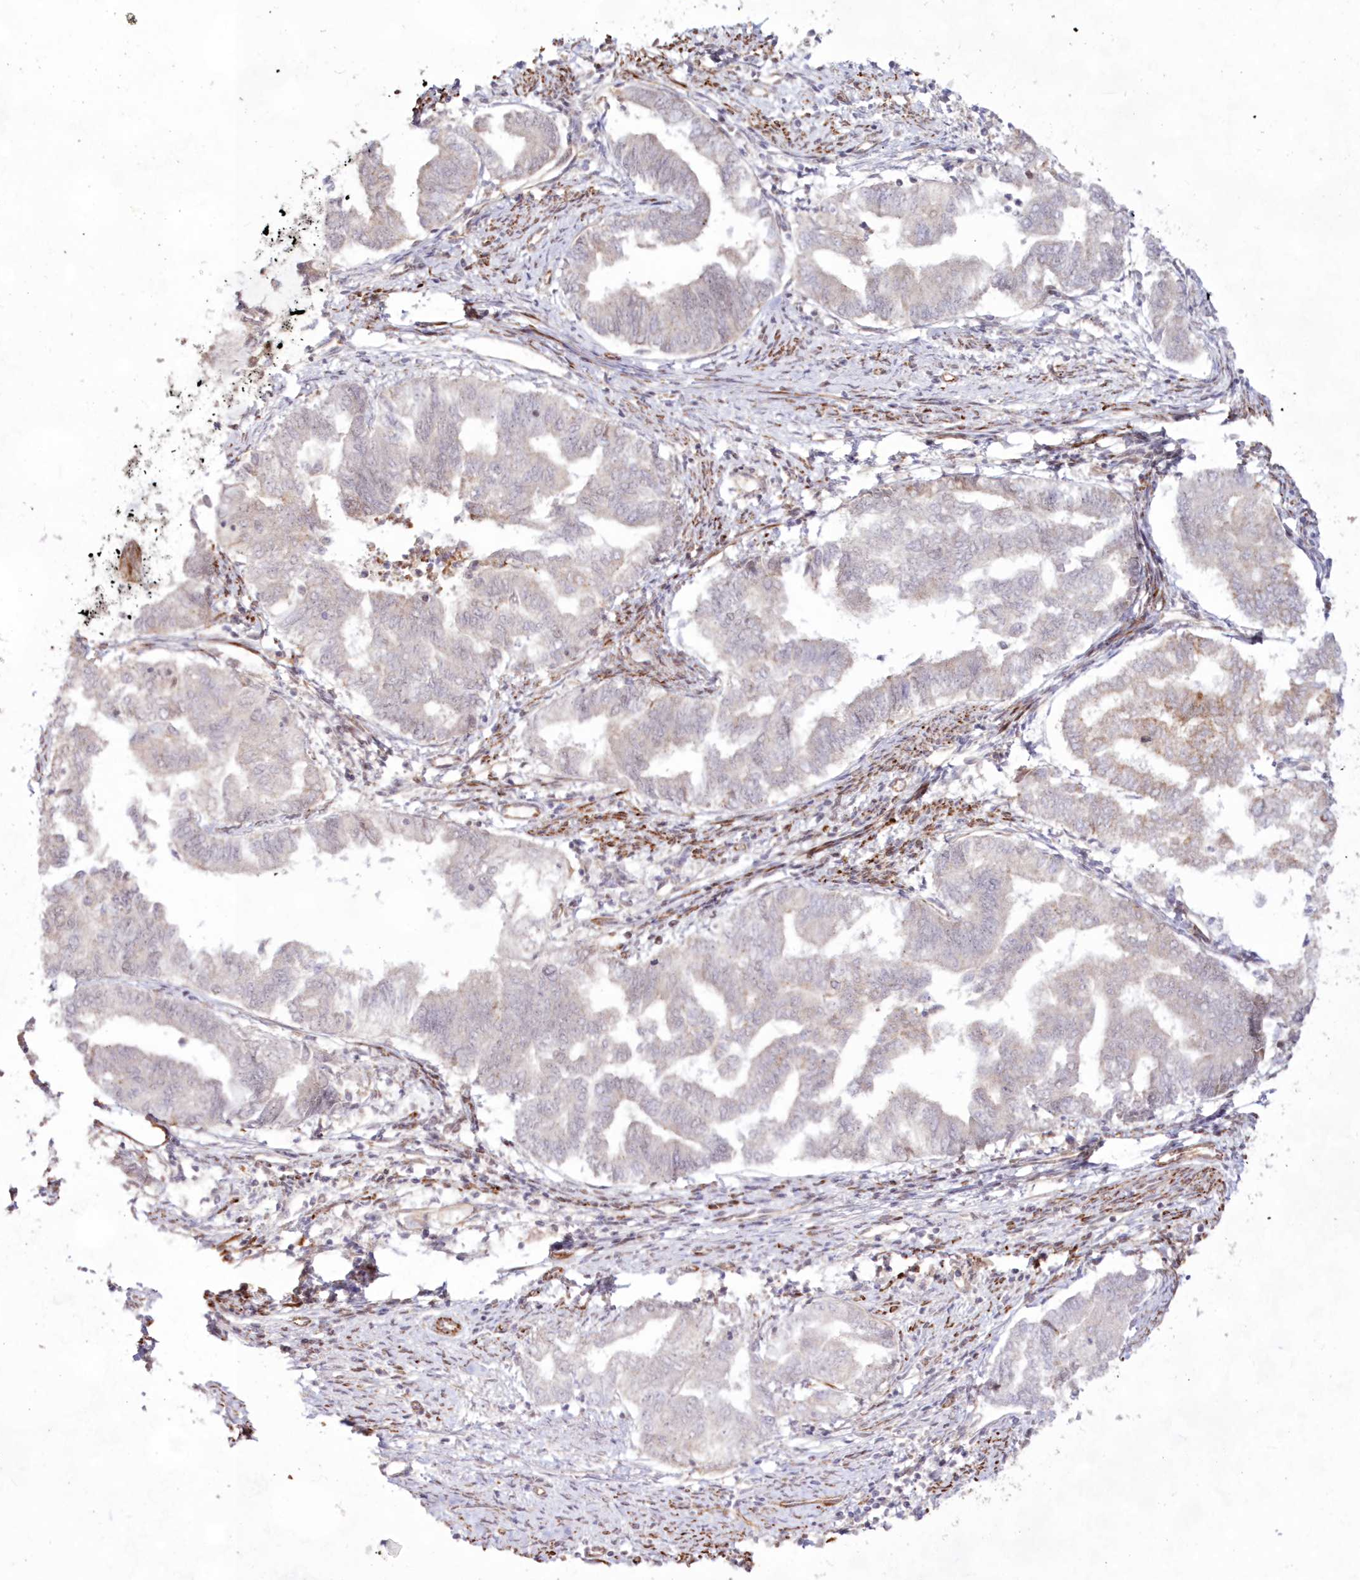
{"staining": {"intensity": "weak", "quantity": "25%-75%", "location": "cytoplasmic/membranous"}, "tissue": "endometrial cancer", "cell_type": "Tumor cells", "image_type": "cancer", "snomed": [{"axis": "morphology", "description": "Adenocarcinoma, NOS"}, {"axis": "topography", "description": "Endometrium"}], "caption": "Protein staining of endometrial cancer (adenocarcinoma) tissue exhibits weak cytoplasmic/membranous staining in approximately 25%-75% of tumor cells.", "gene": "SNIP1", "patient": {"sex": "female", "age": 79}}